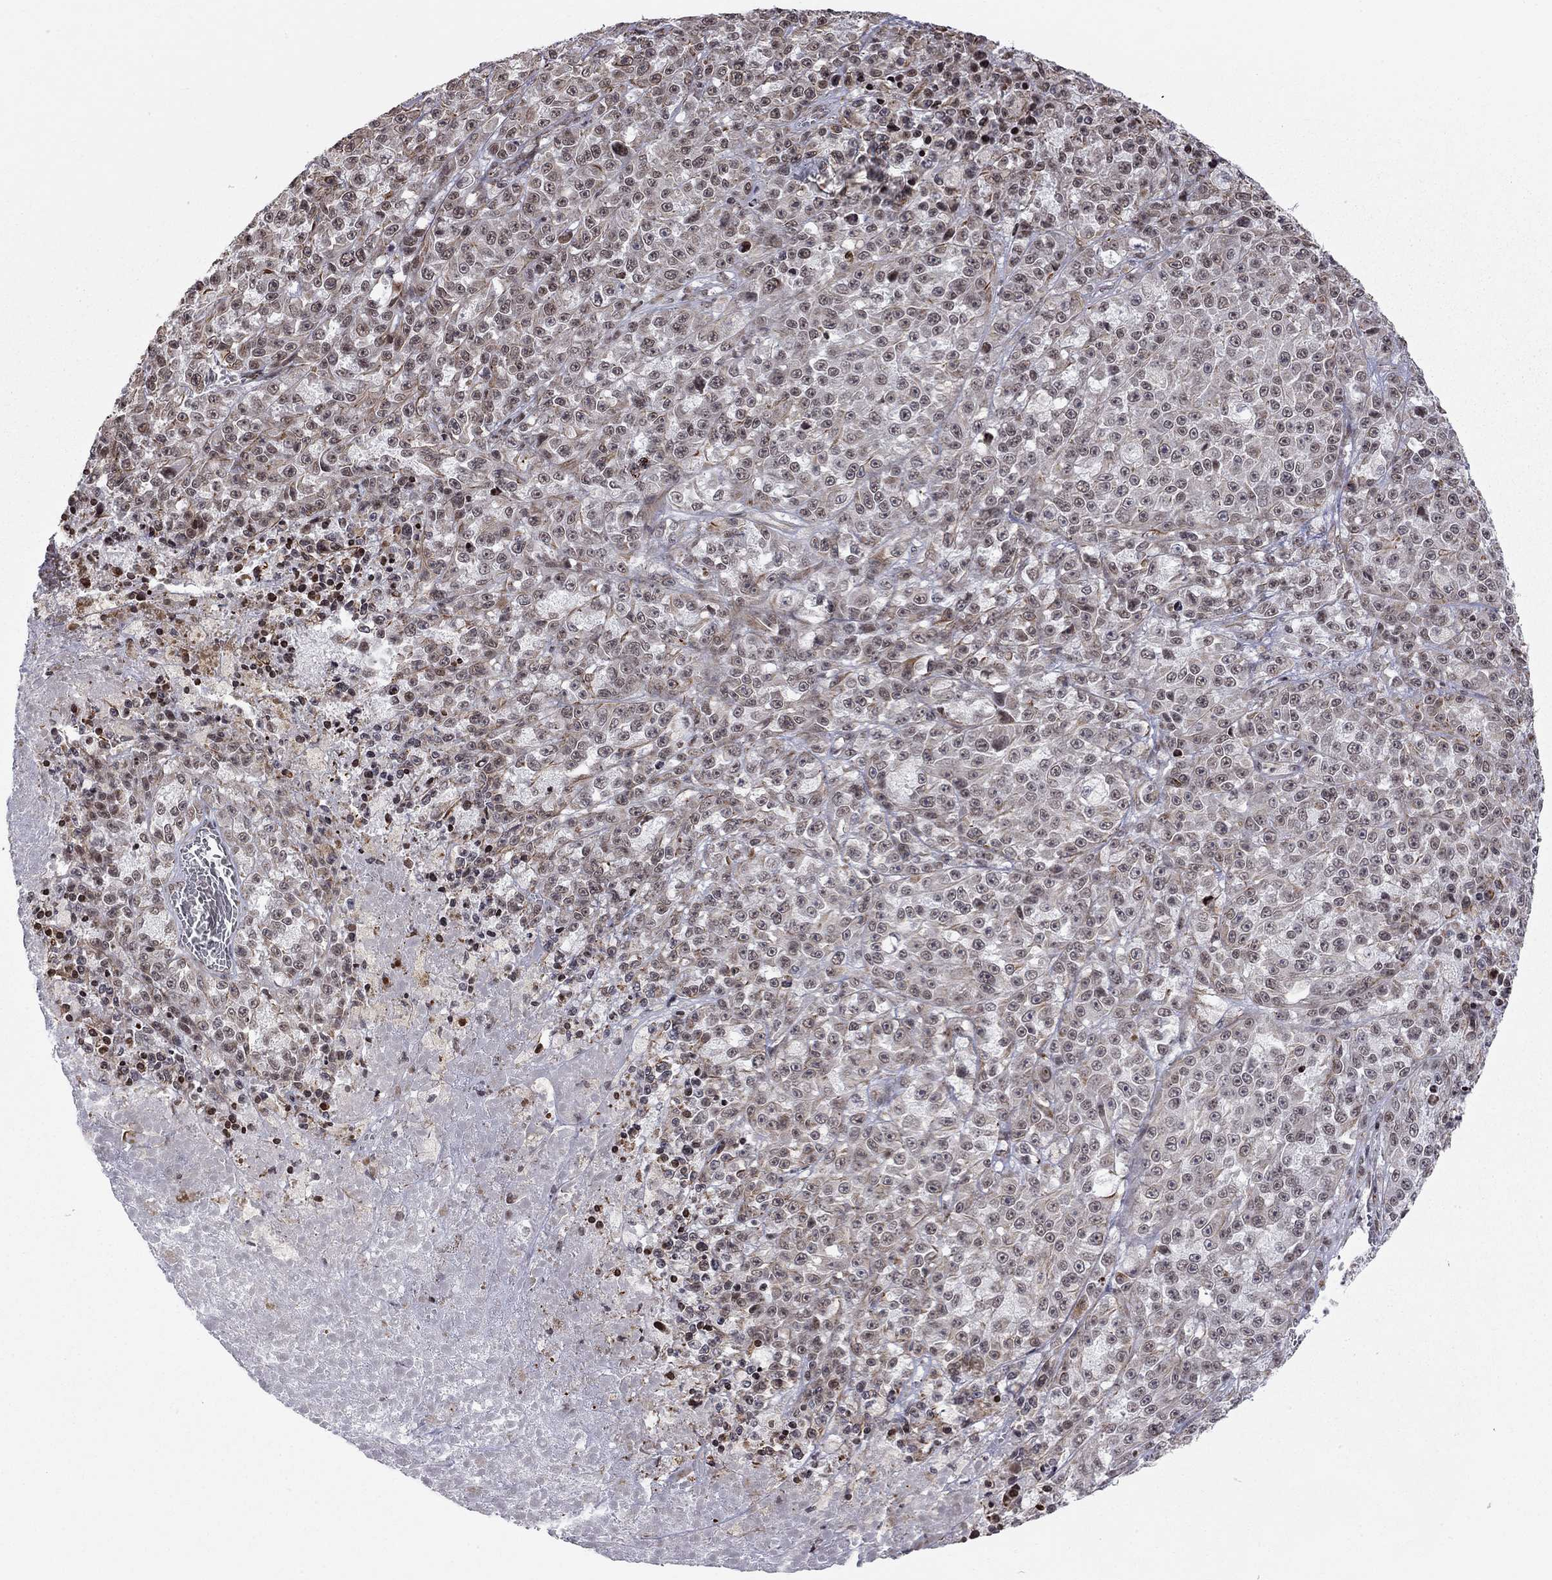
{"staining": {"intensity": "weak", "quantity": "<25%", "location": "cytoplasmic/membranous"}, "tissue": "melanoma", "cell_type": "Tumor cells", "image_type": "cancer", "snomed": [{"axis": "morphology", "description": "Malignant melanoma, NOS"}, {"axis": "topography", "description": "Skin"}], "caption": "Immunohistochemistry histopathology image of neoplastic tissue: malignant melanoma stained with DAB (3,3'-diaminobenzidine) displays no significant protein expression in tumor cells.", "gene": "MTNR1B", "patient": {"sex": "female", "age": 58}}